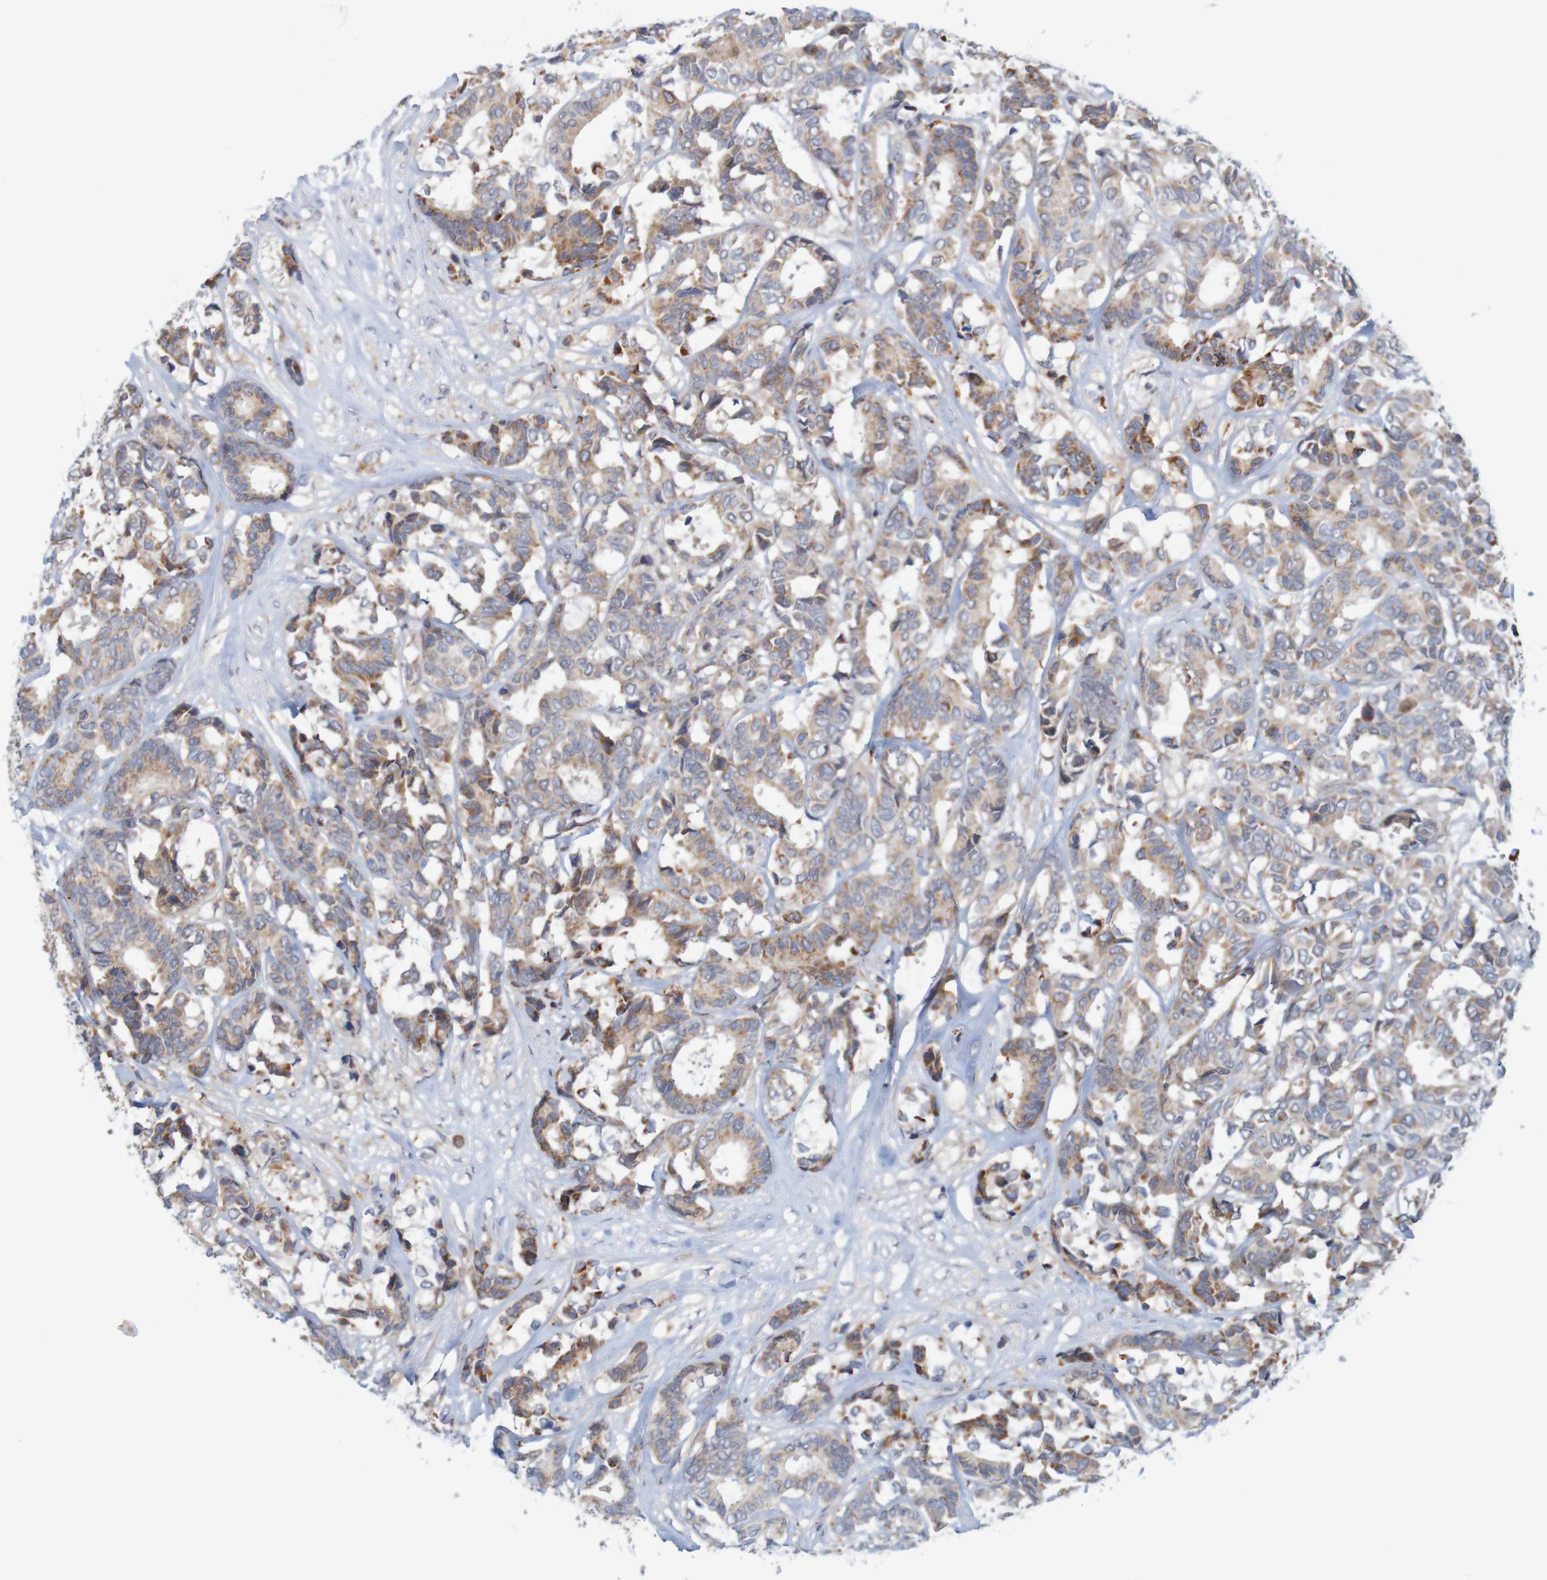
{"staining": {"intensity": "moderate", "quantity": ">75%", "location": "cytoplasmic/membranous"}, "tissue": "breast cancer", "cell_type": "Tumor cells", "image_type": "cancer", "snomed": [{"axis": "morphology", "description": "Duct carcinoma"}, {"axis": "topography", "description": "Breast"}], "caption": "Tumor cells display medium levels of moderate cytoplasmic/membranous positivity in about >75% of cells in breast cancer. The staining is performed using DAB brown chromogen to label protein expression. The nuclei are counter-stained blue using hematoxylin.", "gene": "NAV2", "patient": {"sex": "female", "age": 87}}